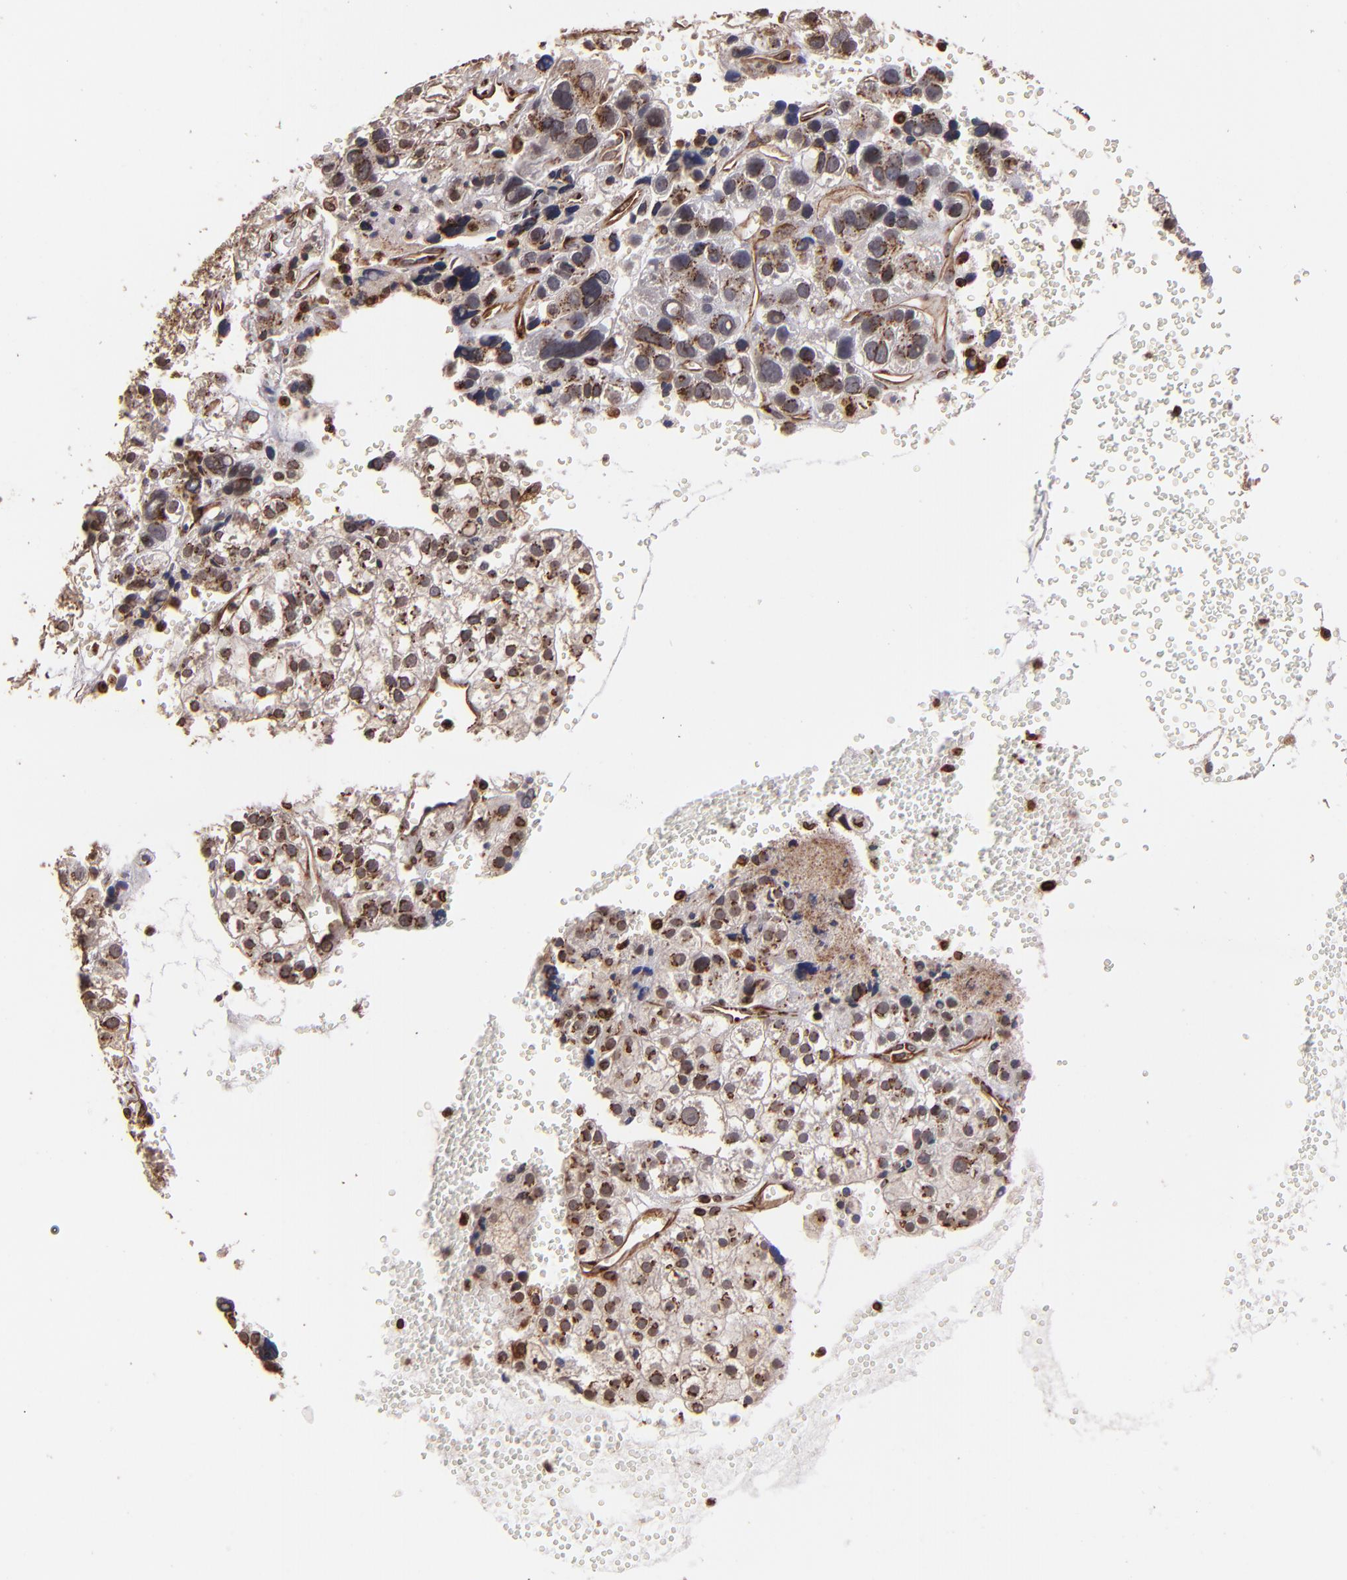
{"staining": {"intensity": "negative", "quantity": "none", "location": "none"}, "tissue": "liver cancer", "cell_type": "Tumor cells", "image_type": "cancer", "snomed": [{"axis": "morphology", "description": "Carcinoma, Hepatocellular, NOS"}, {"axis": "topography", "description": "Liver"}], "caption": "Immunohistochemistry (IHC) of hepatocellular carcinoma (liver) exhibits no staining in tumor cells.", "gene": "TRIP11", "patient": {"sex": "female", "age": 85}}